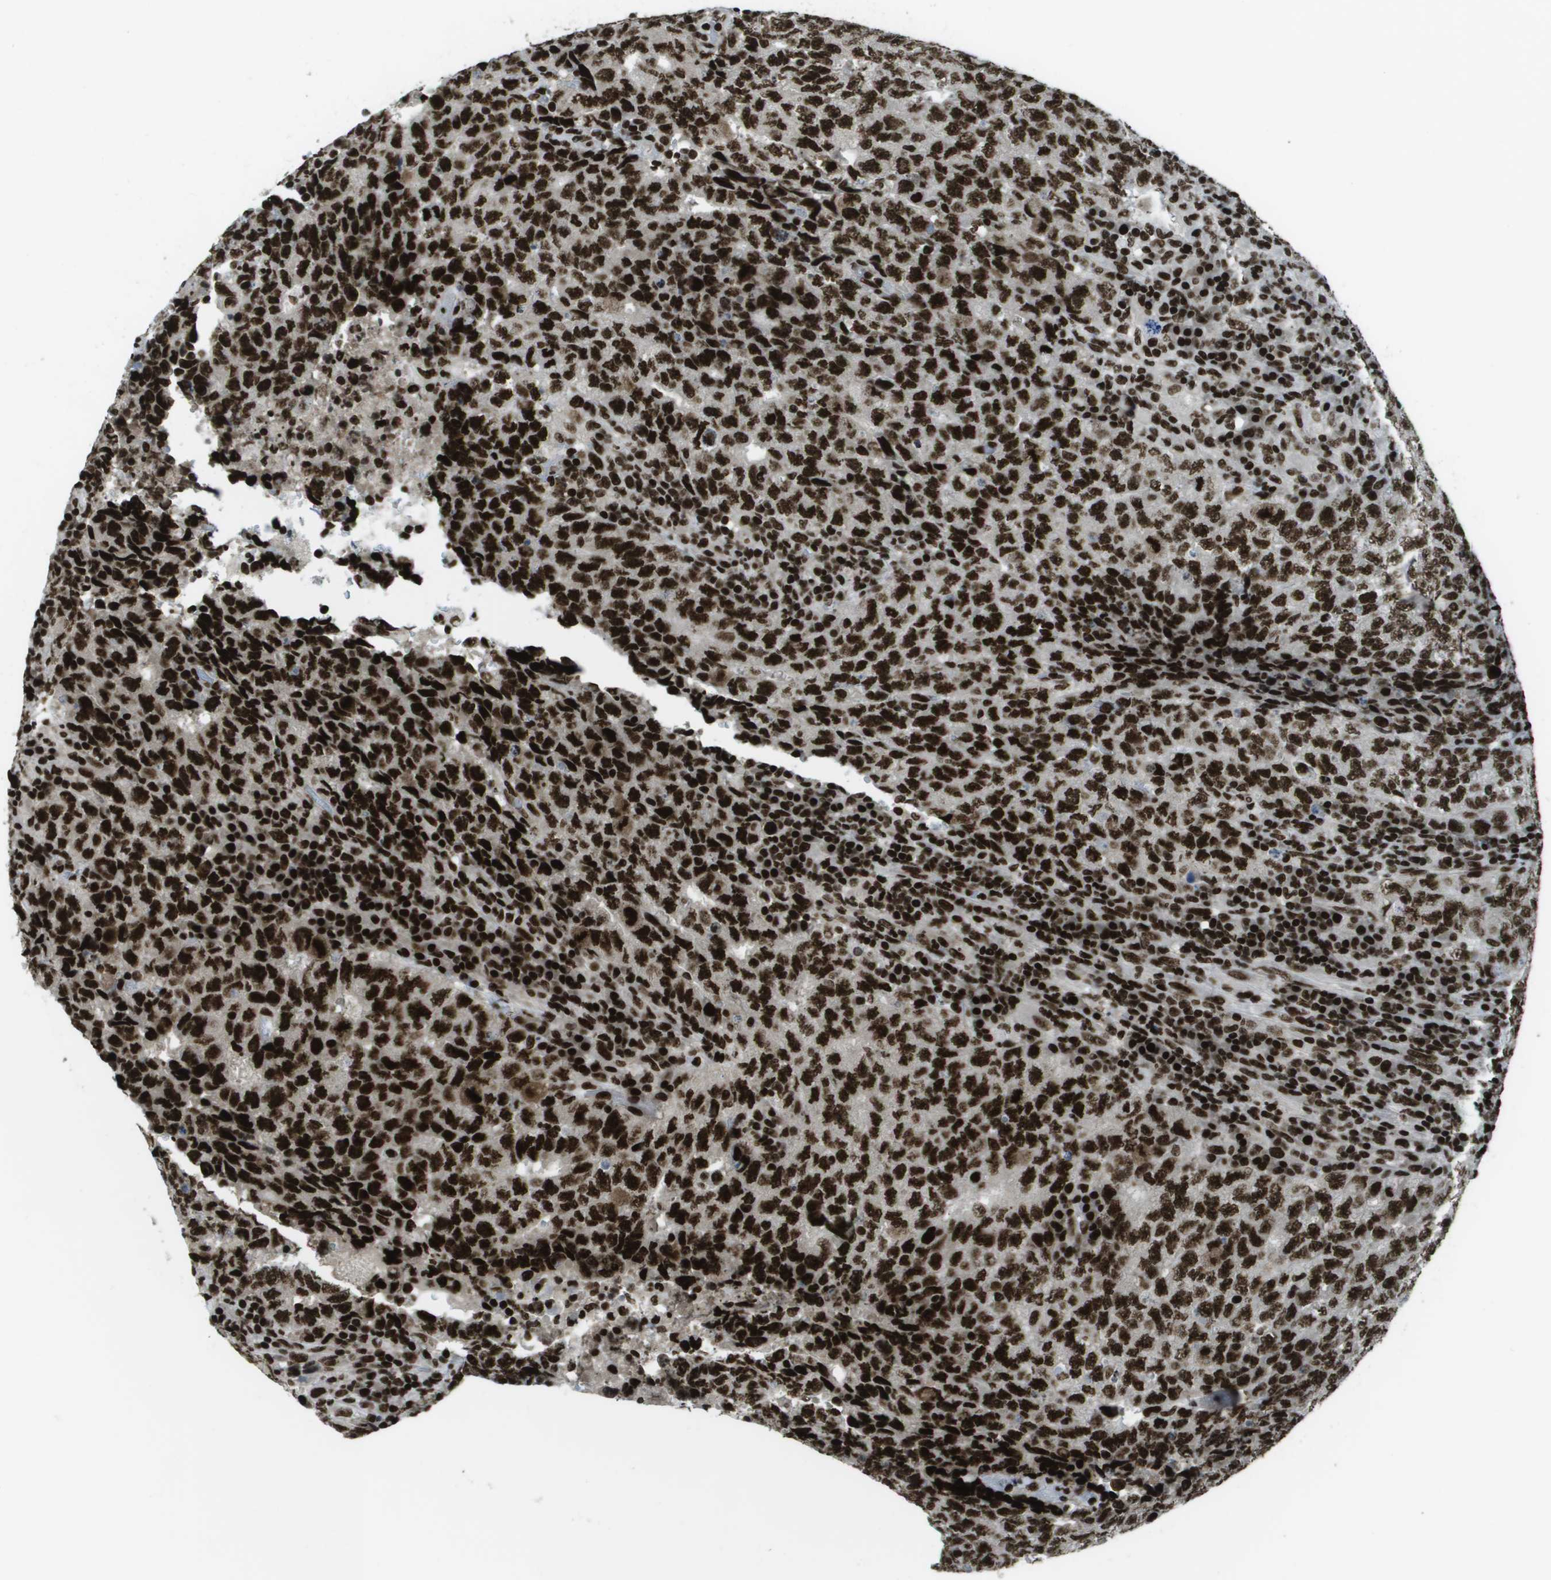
{"staining": {"intensity": "strong", "quantity": ">75%", "location": "nuclear"}, "tissue": "testis cancer", "cell_type": "Tumor cells", "image_type": "cancer", "snomed": [{"axis": "morphology", "description": "Necrosis, NOS"}, {"axis": "morphology", "description": "Carcinoma, Embryonal, NOS"}, {"axis": "topography", "description": "Testis"}], "caption": "A micrograph showing strong nuclear staining in approximately >75% of tumor cells in testis embryonal carcinoma, as visualized by brown immunohistochemical staining.", "gene": "GLYR1", "patient": {"sex": "male", "age": 19}}